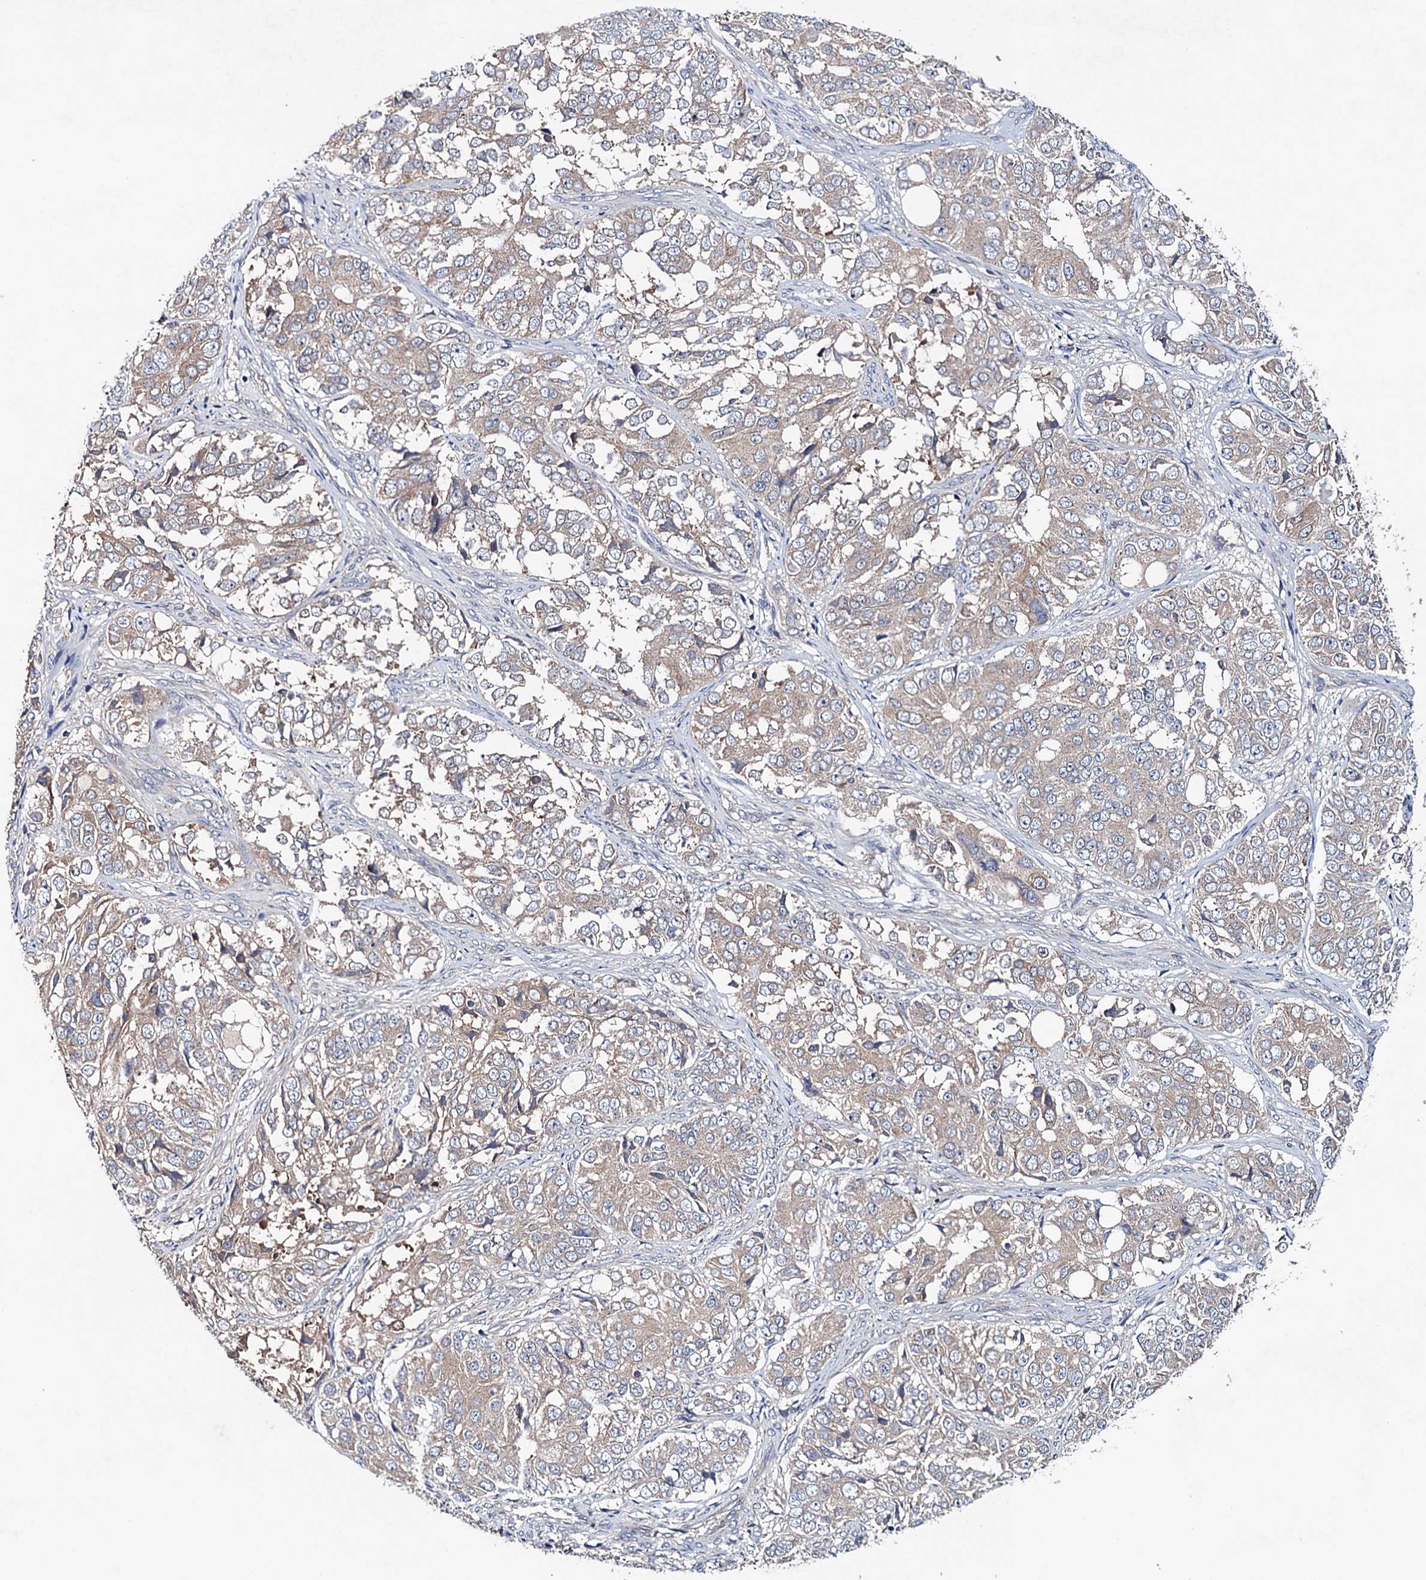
{"staining": {"intensity": "weak", "quantity": "25%-75%", "location": "cytoplasmic/membranous"}, "tissue": "ovarian cancer", "cell_type": "Tumor cells", "image_type": "cancer", "snomed": [{"axis": "morphology", "description": "Carcinoma, endometroid"}, {"axis": "topography", "description": "Ovary"}], "caption": "Immunohistochemical staining of ovarian cancer (endometroid carcinoma) reveals low levels of weak cytoplasmic/membranous protein expression in approximately 25%-75% of tumor cells. (Brightfield microscopy of DAB IHC at high magnification).", "gene": "BLTP3B", "patient": {"sex": "female", "age": 51}}